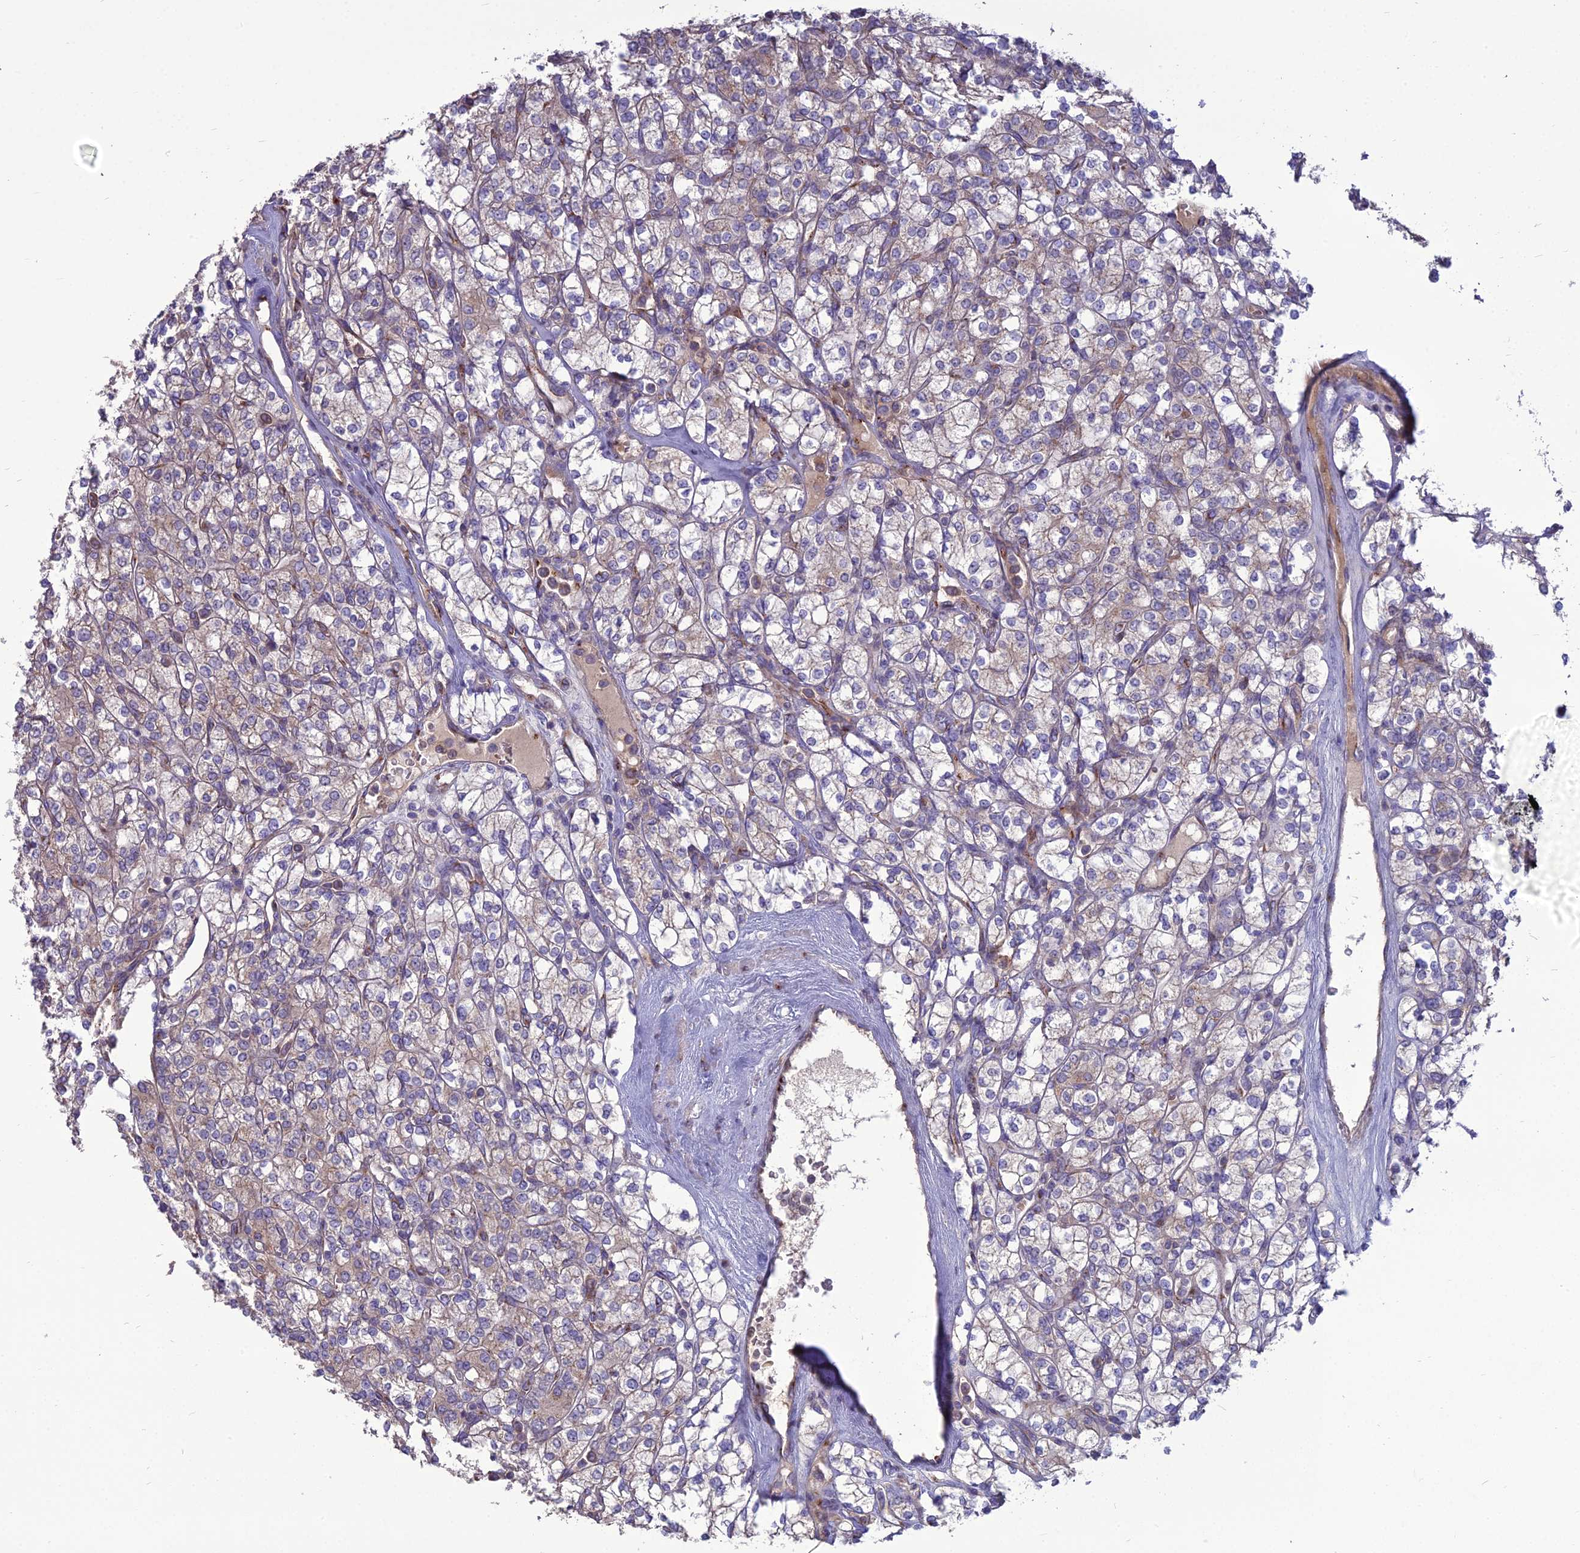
{"staining": {"intensity": "weak", "quantity": "25%-75%", "location": "cytoplasmic/membranous"}, "tissue": "renal cancer", "cell_type": "Tumor cells", "image_type": "cancer", "snomed": [{"axis": "morphology", "description": "Adenocarcinoma, NOS"}, {"axis": "topography", "description": "Kidney"}], "caption": "Renal adenocarcinoma stained for a protein (brown) exhibits weak cytoplasmic/membranous positive staining in approximately 25%-75% of tumor cells.", "gene": "SPRYD7", "patient": {"sex": "male", "age": 77}}